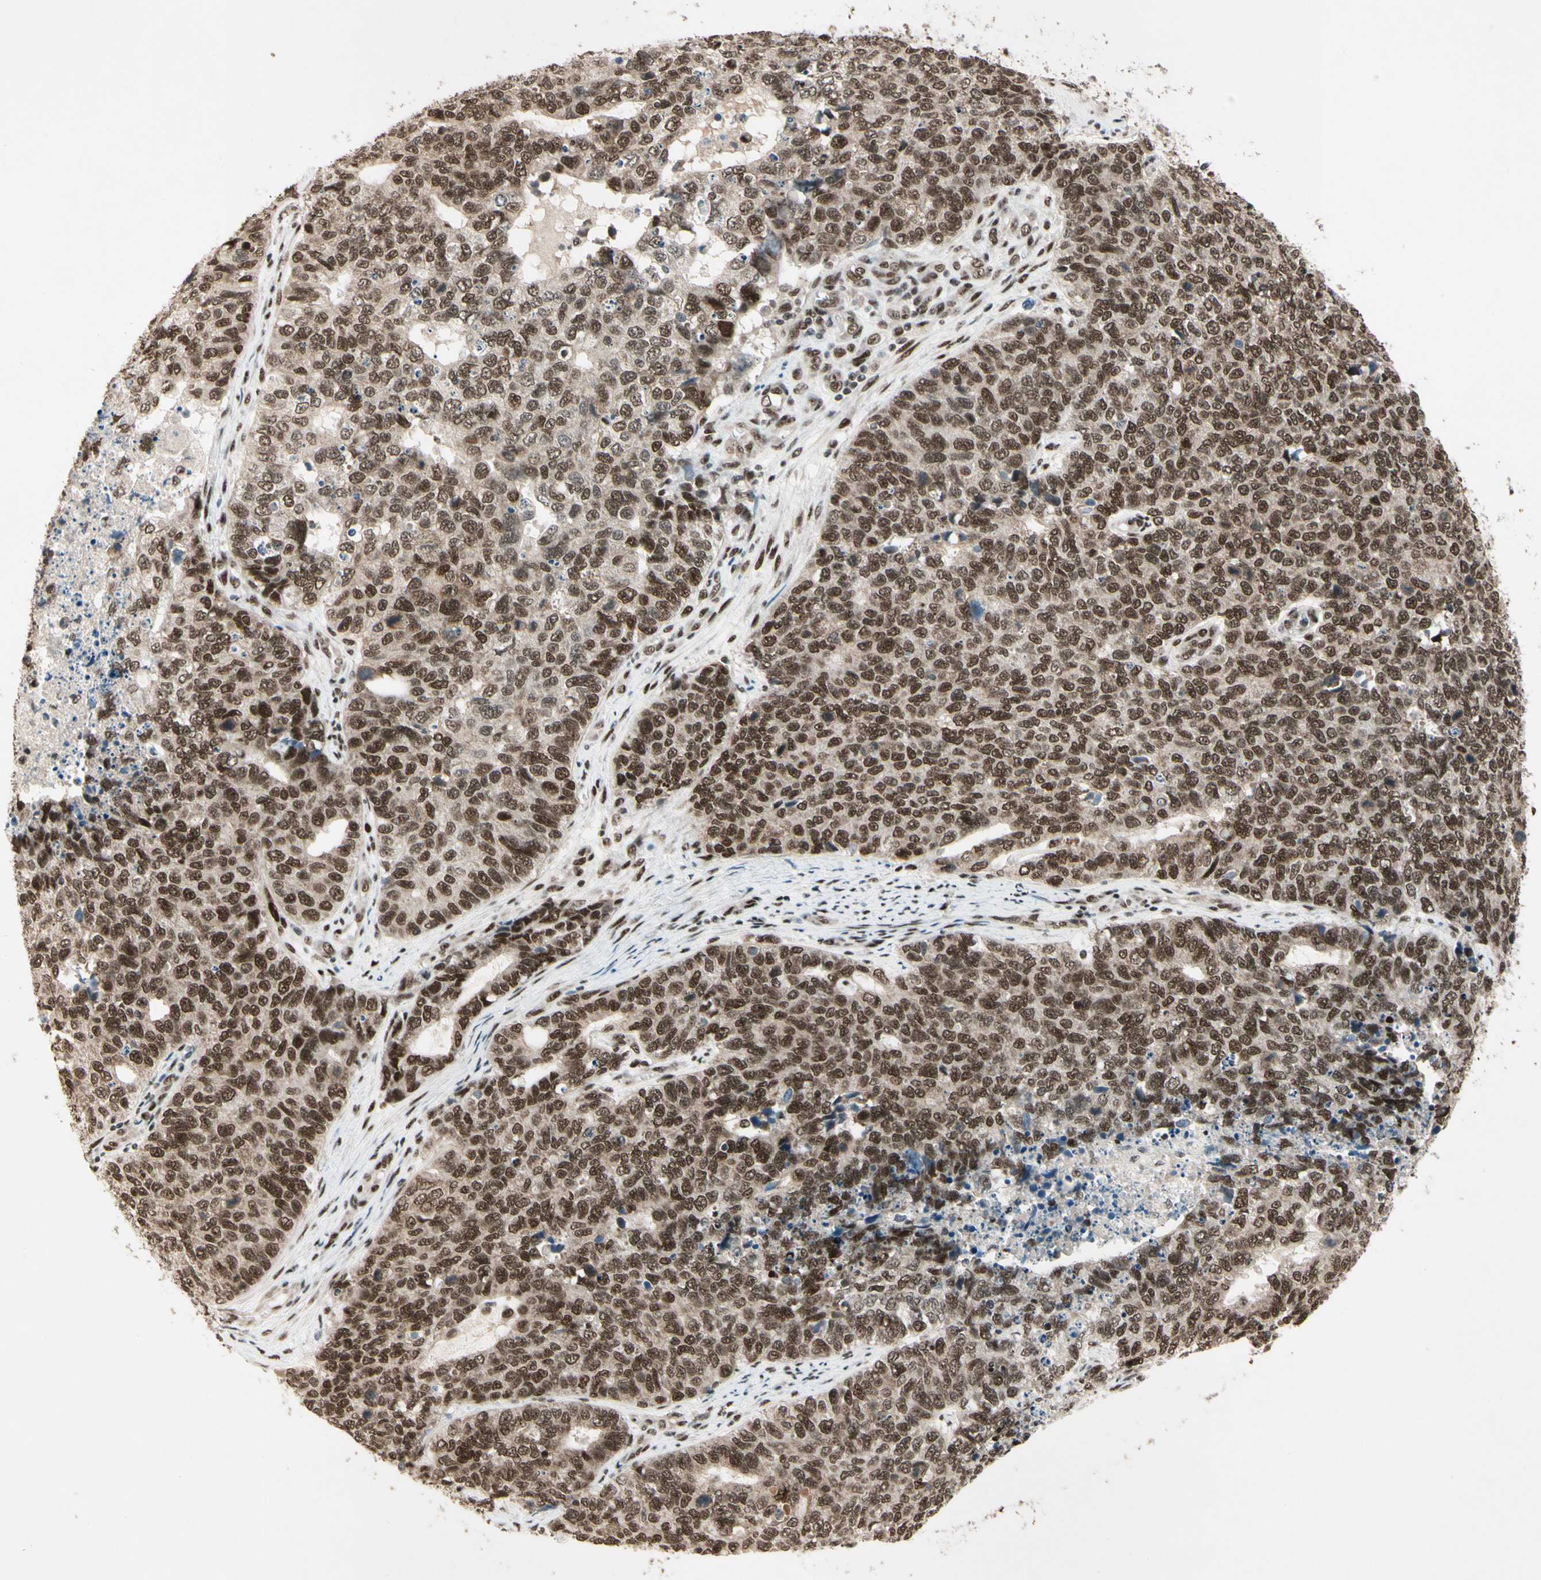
{"staining": {"intensity": "strong", "quantity": ">75%", "location": "cytoplasmic/membranous,nuclear"}, "tissue": "cervical cancer", "cell_type": "Tumor cells", "image_type": "cancer", "snomed": [{"axis": "morphology", "description": "Squamous cell carcinoma, NOS"}, {"axis": "topography", "description": "Cervix"}], "caption": "DAB immunohistochemical staining of cervical cancer reveals strong cytoplasmic/membranous and nuclear protein positivity in about >75% of tumor cells. Using DAB (3,3'-diaminobenzidine) (brown) and hematoxylin (blue) stains, captured at high magnification using brightfield microscopy.", "gene": "CHAMP1", "patient": {"sex": "female", "age": 63}}